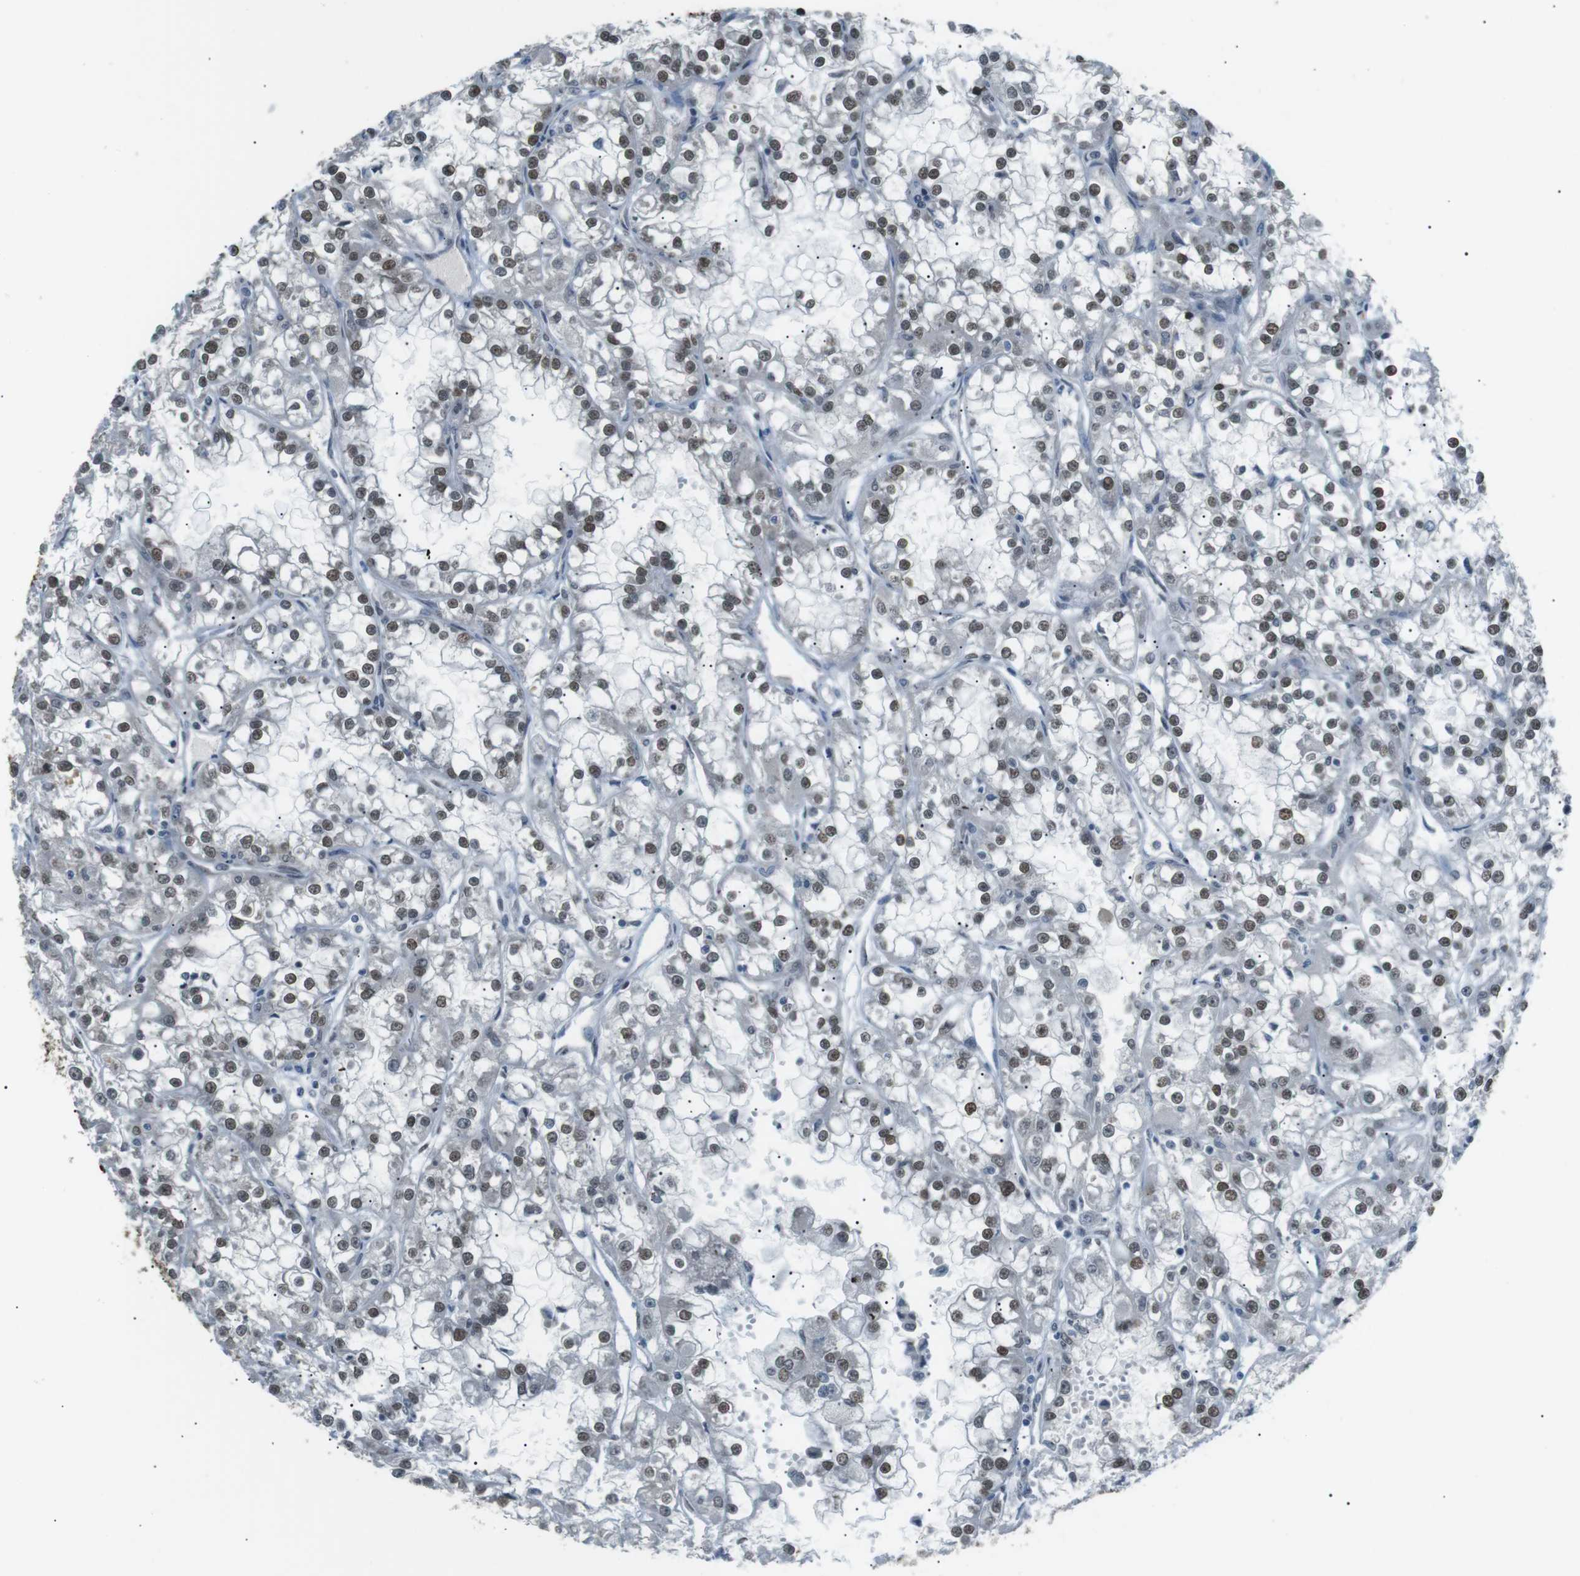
{"staining": {"intensity": "weak", "quantity": ">75%", "location": "nuclear"}, "tissue": "renal cancer", "cell_type": "Tumor cells", "image_type": "cancer", "snomed": [{"axis": "morphology", "description": "Adenocarcinoma, NOS"}, {"axis": "topography", "description": "Kidney"}], "caption": "A brown stain shows weak nuclear staining of a protein in human renal adenocarcinoma tumor cells.", "gene": "SRPK2", "patient": {"sex": "female", "age": 52}}